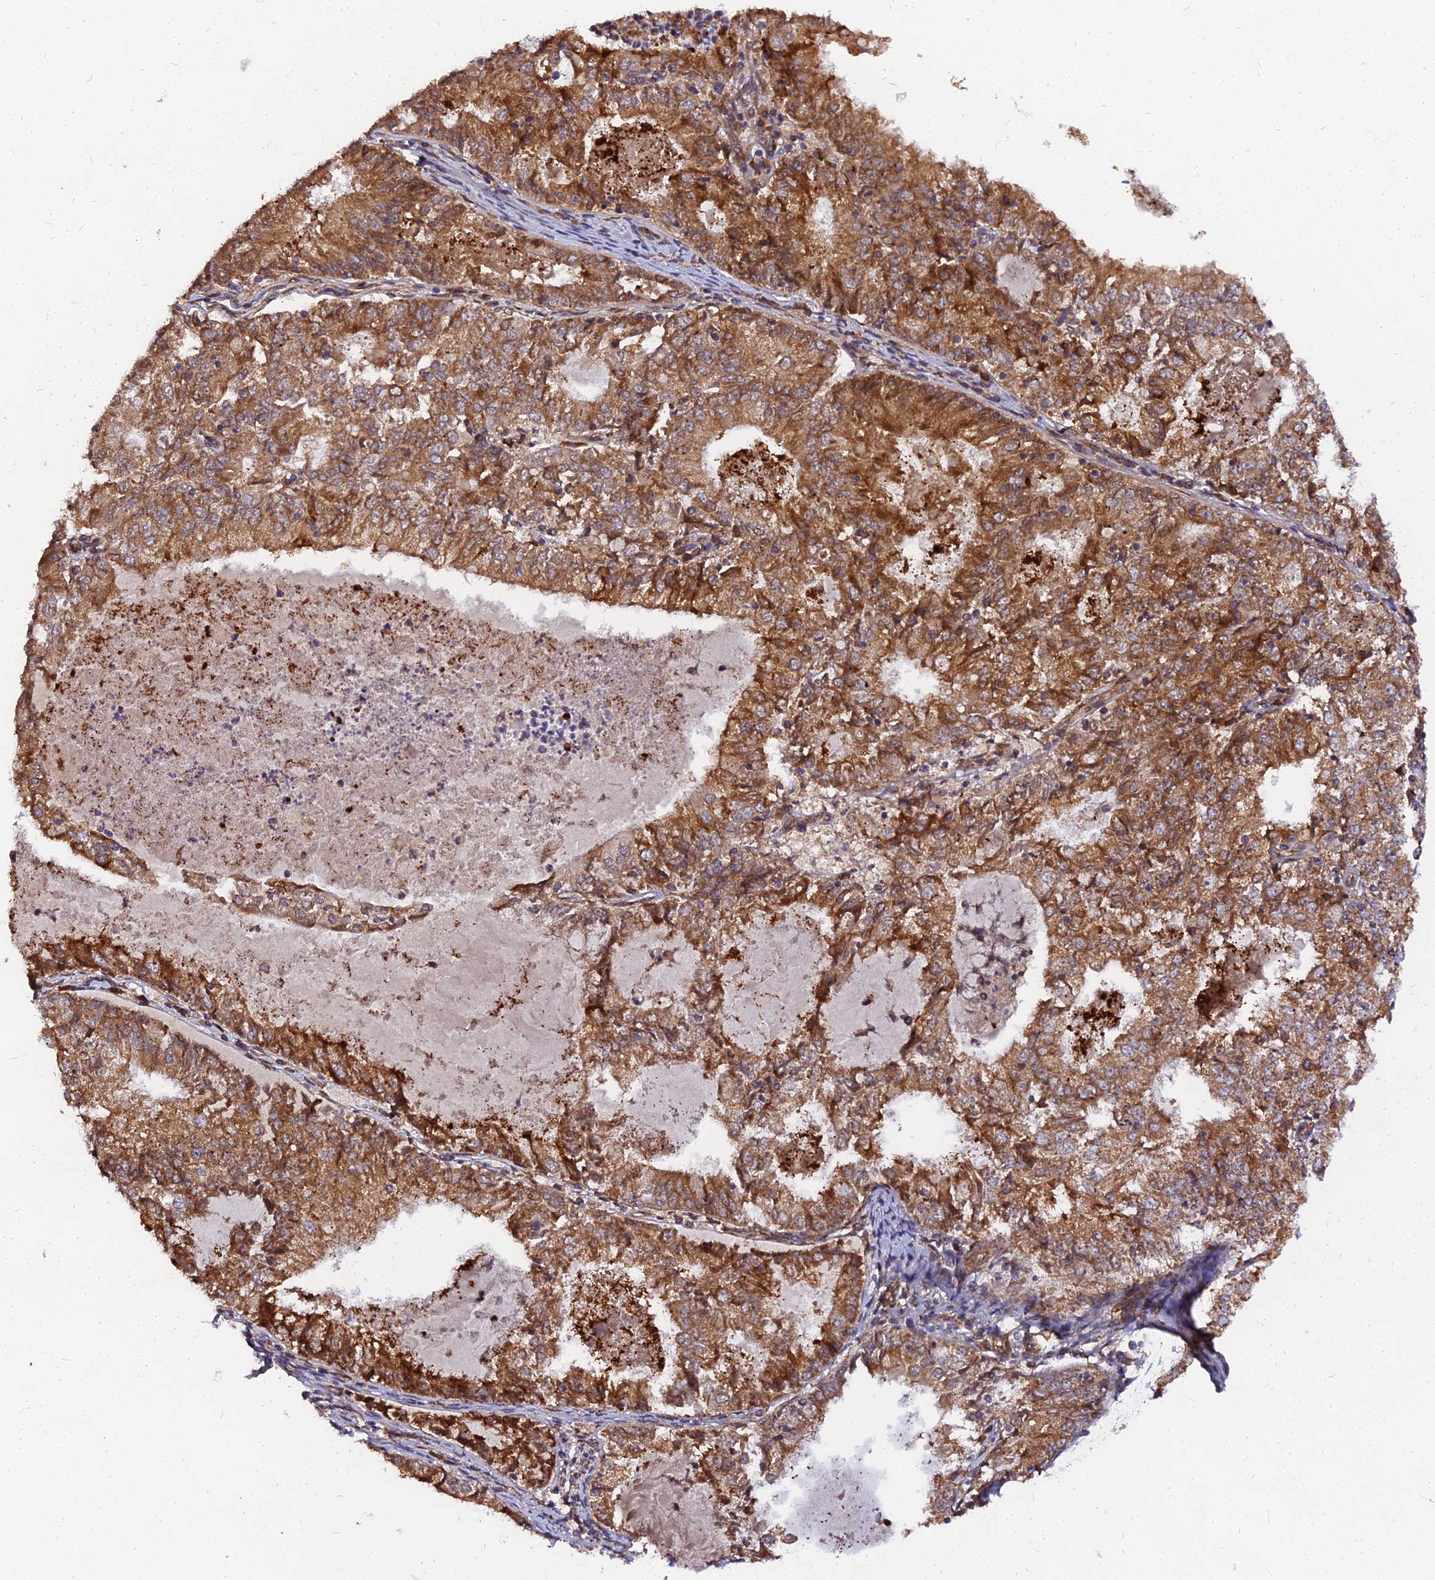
{"staining": {"intensity": "strong", "quantity": ">75%", "location": "cytoplasmic/membranous"}, "tissue": "endometrial cancer", "cell_type": "Tumor cells", "image_type": "cancer", "snomed": [{"axis": "morphology", "description": "Adenocarcinoma, NOS"}, {"axis": "topography", "description": "Endometrium"}], "caption": "This photomicrograph reveals adenocarcinoma (endometrial) stained with immunohistochemistry to label a protein in brown. The cytoplasmic/membranous of tumor cells show strong positivity for the protein. Nuclei are counter-stained blue.", "gene": "PDE4D", "patient": {"sex": "female", "age": 57}}